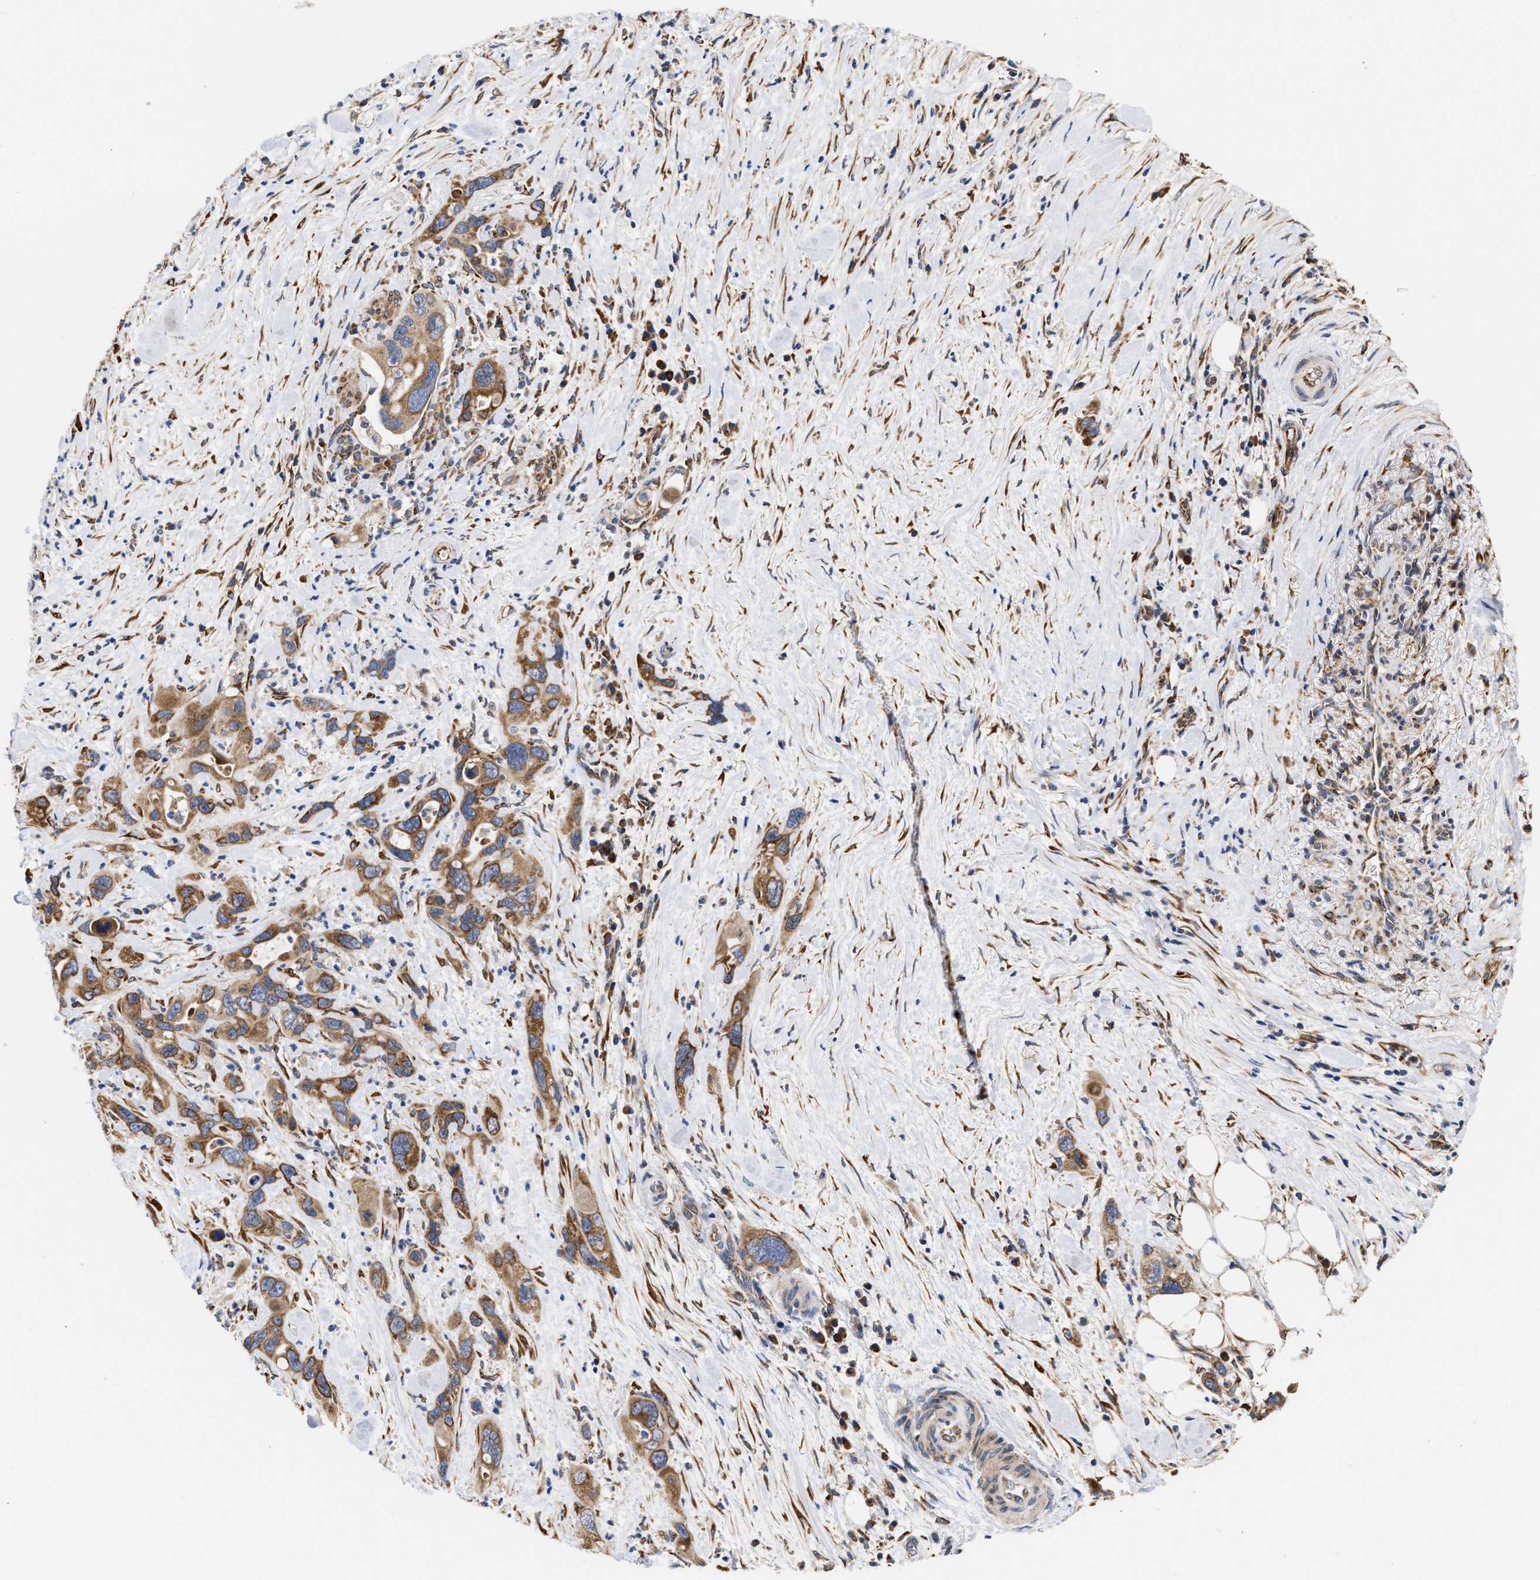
{"staining": {"intensity": "moderate", "quantity": ">75%", "location": "cytoplasmic/membranous"}, "tissue": "pancreatic cancer", "cell_type": "Tumor cells", "image_type": "cancer", "snomed": [{"axis": "morphology", "description": "Adenocarcinoma, NOS"}, {"axis": "topography", "description": "Pancreas"}], "caption": "Immunohistochemical staining of pancreatic cancer (adenocarcinoma) displays moderate cytoplasmic/membranous protein positivity in approximately >75% of tumor cells.", "gene": "MALSU1", "patient": {"sex": "female", "age": 70}}